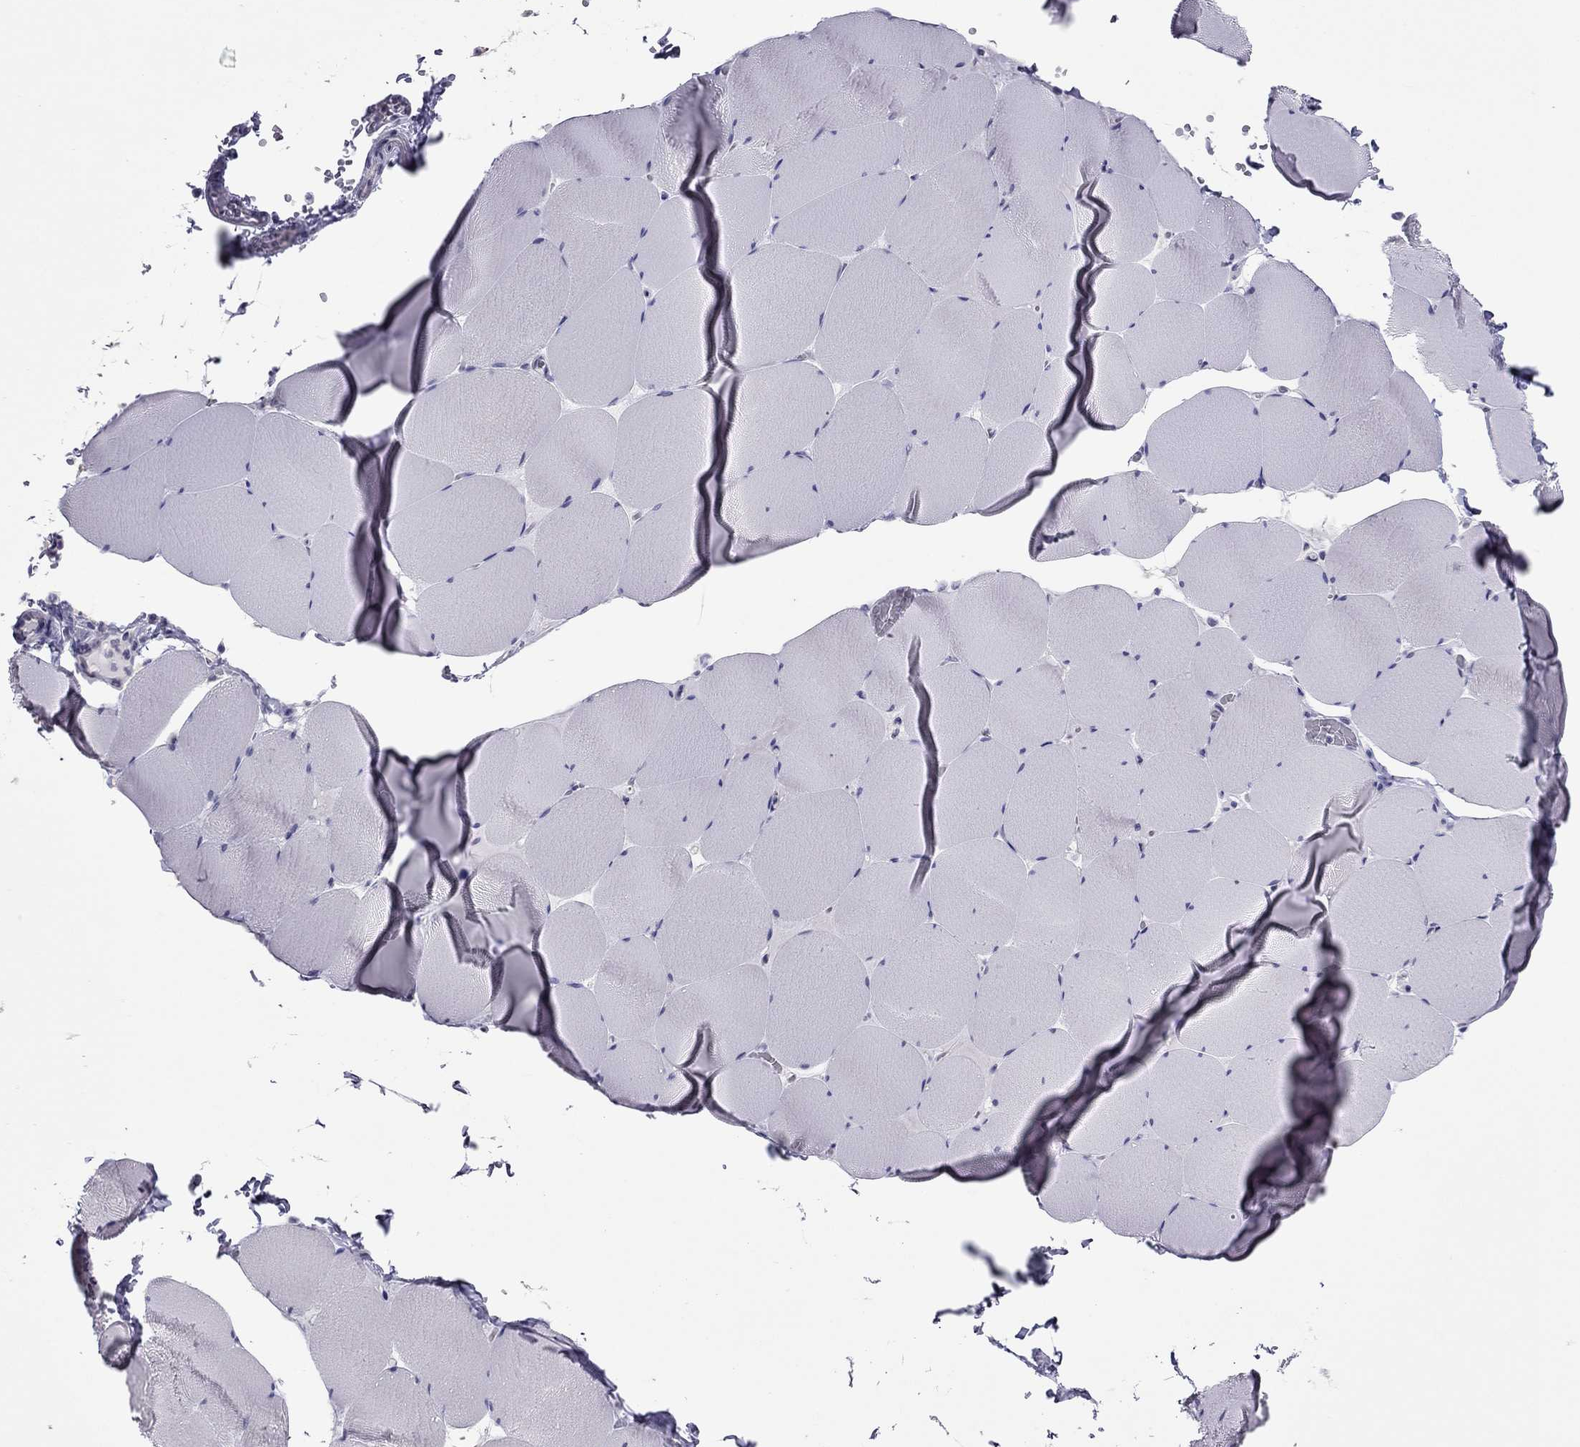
{"staining": {"intensity": "negative", "quantity": "none", "location": "none"}, "tissue": "skeletal muscle", "cell_type": "Myocytes", "image_type": "normal", "snomed": [{"axis": "morphology", "description": "Normal tissue, NOS"}, {"axis": "morphology", "description": "Malignant melanoma, Metastatic site"}, {"axis": "topography", "description": "Skeletal muscle"}], "caption": "Immunohistochemistry (IHC) micrograph of unremarkable skeletal muscle: skeletal muscle stained with DAB (3,3'-diaminobenzidine) shows no significant protein staining in myocytes.", "gene": "CROCC2", "patient": {"sex": "male", "age": 50}}